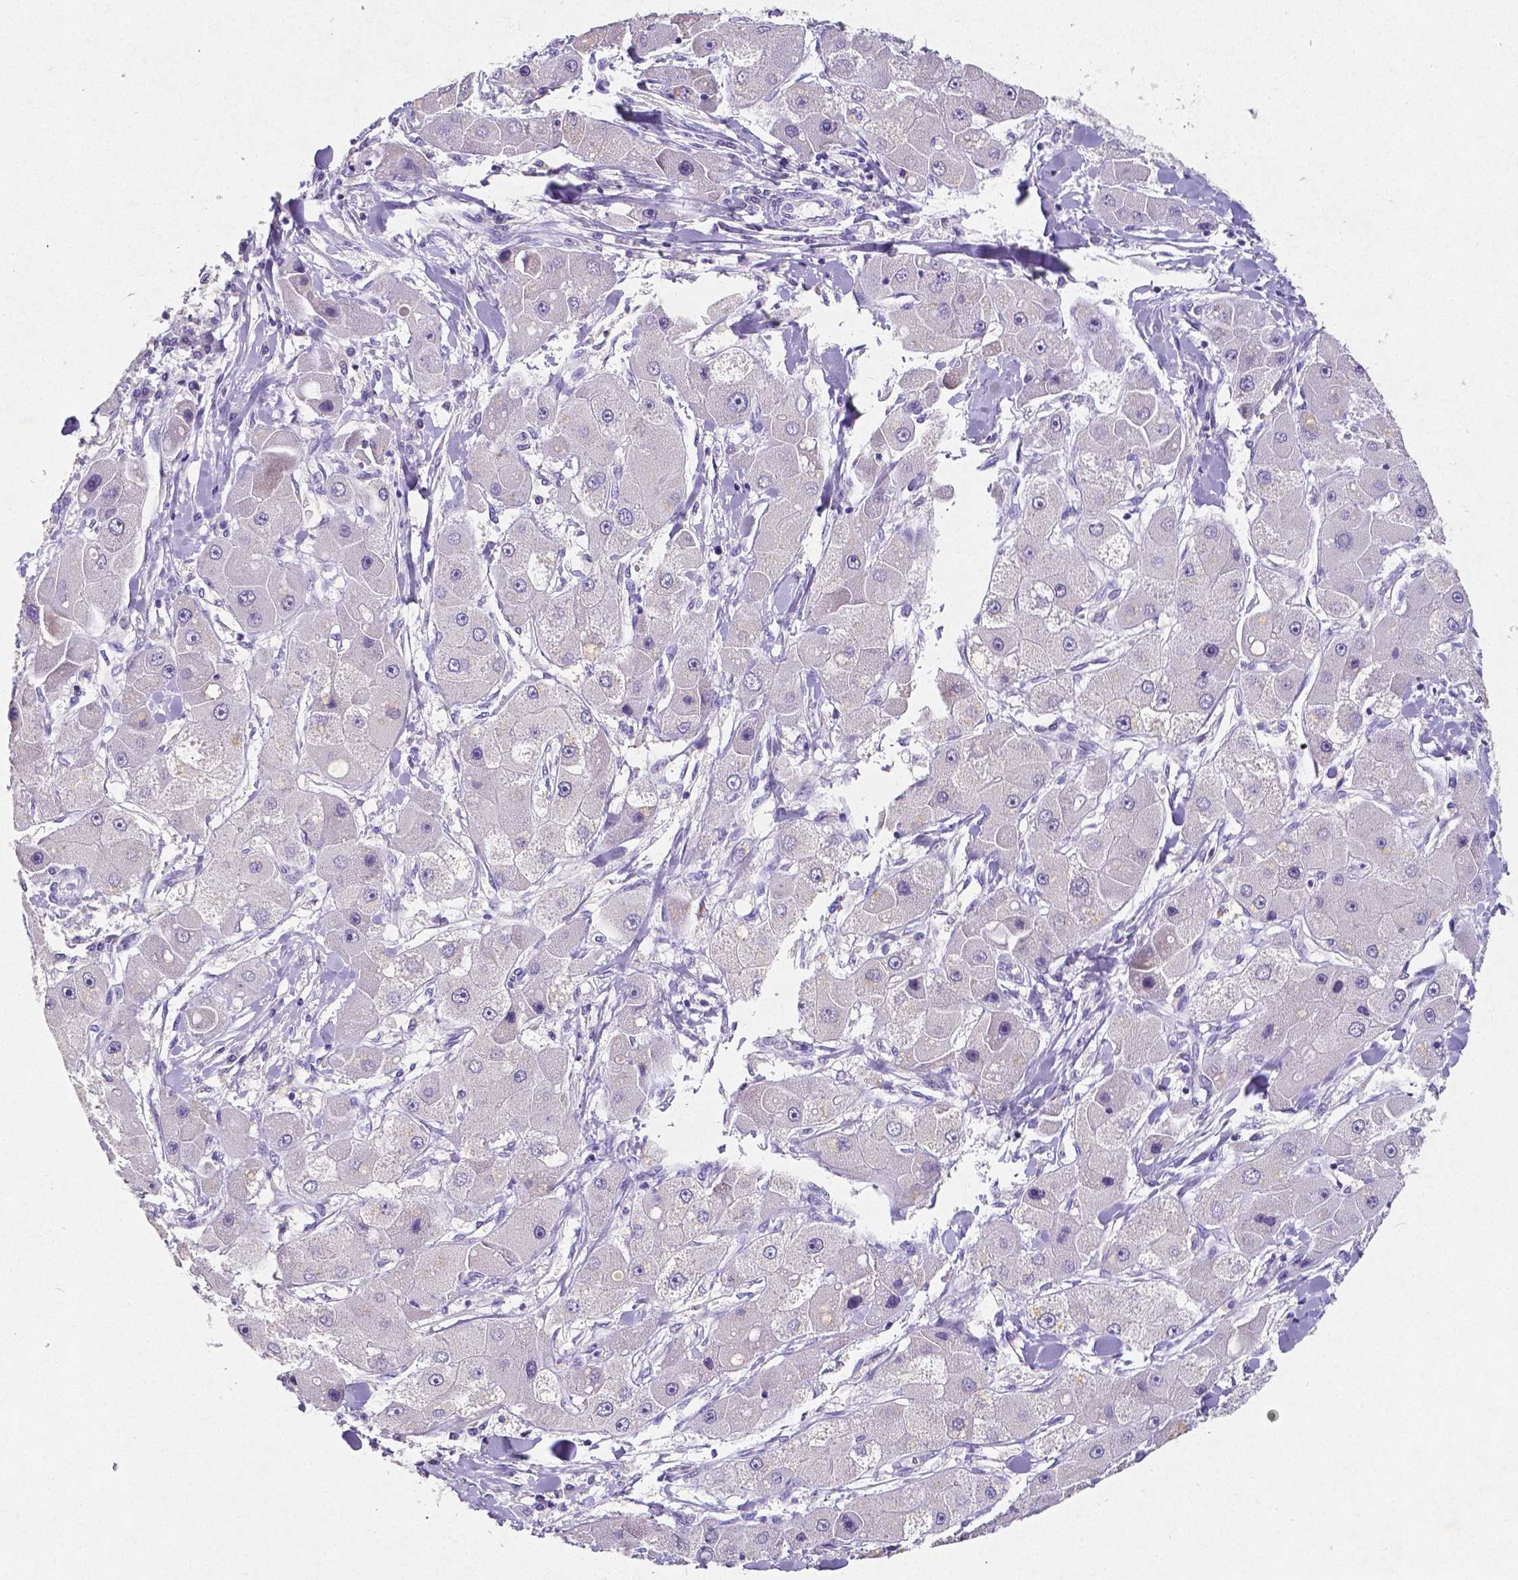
{"staining": {"intensity": "negative", "quantity": "none", "location": "none"}, "tissue": "liver cancer", "cell_type": "Tumor cells", "image_type": "cancer", "snomed": [{"axis": "morphology", "description": "Carcinoma, Hepatocellular, NOS"}, {"axis": "topography", "description": "Liver"}], "caption": "A high-resolution photomicrograph shows immunohistochemistry (IHC) staining of hepatocellular carcinoma (liver), which shows no significant positivity in tumor cells. (DAB immunohistochemistry, high magnification).", "gene": "SATB2", "patient": {"sex": "male", "age": 24}}